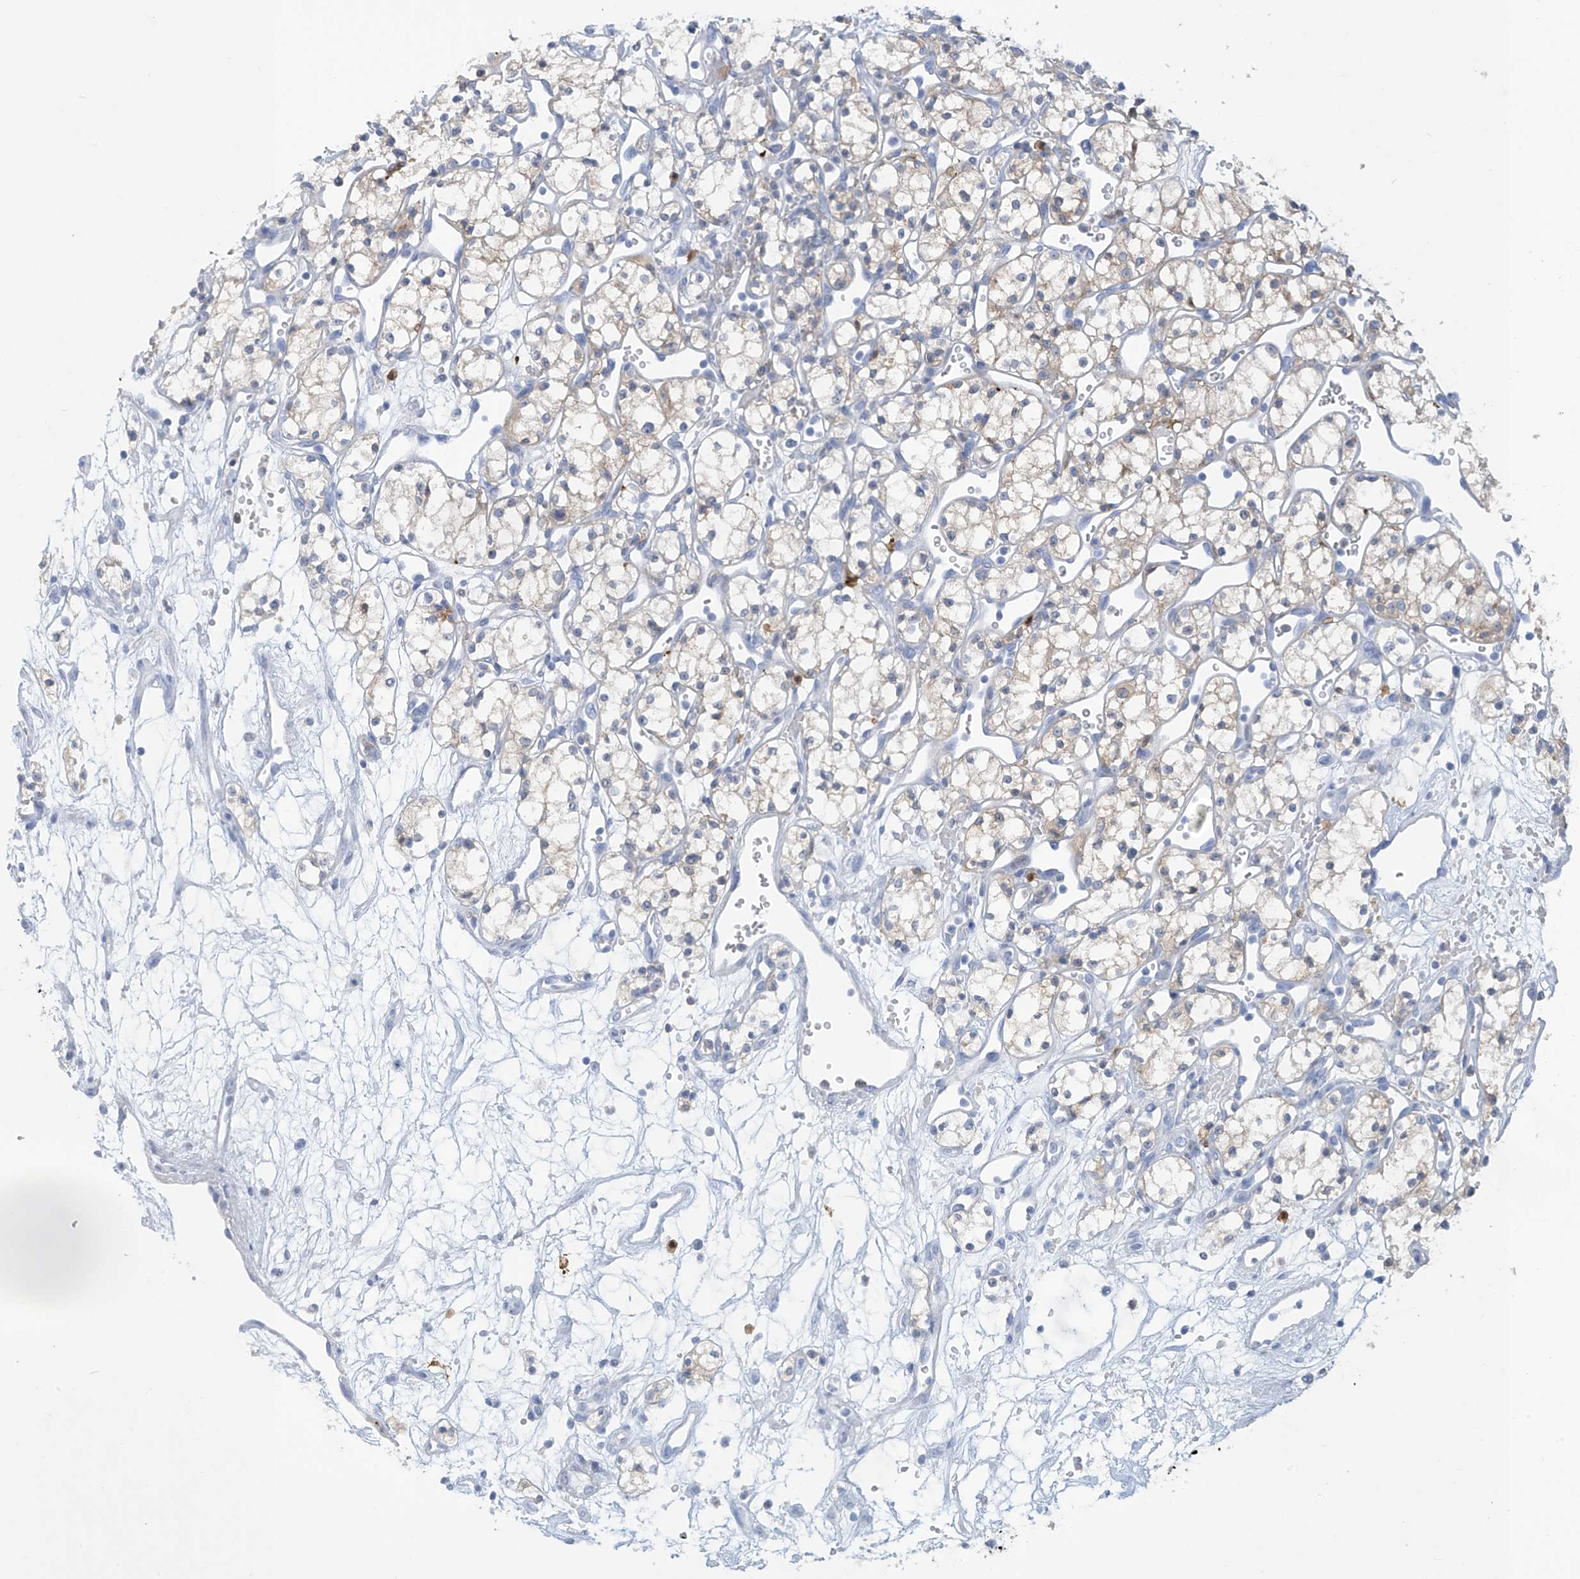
{"staining": {"intensity": "negative", "quantity": "none", "location": "none"}, "tissue": "renal cancer", "cell_type": "Tumor cells", "image_type": "cancer", "snomed": [{"axis": "morphology", "description": "Adenocarcinoma, NOS"}, {"axis": "topography", "description": "Kidney"}], "caption": "Renal cancer (adenocarcinoma) was stained to show a protein in brown. There is no significant positivity in tumor cells. Brightfield microscopy of immunohistochemistry stained with DAB (brown) and hematoxylin (blue), captured at high magnification.", "gene": "TRMT2B", "patient": {"sex": "male", "age": 59}}